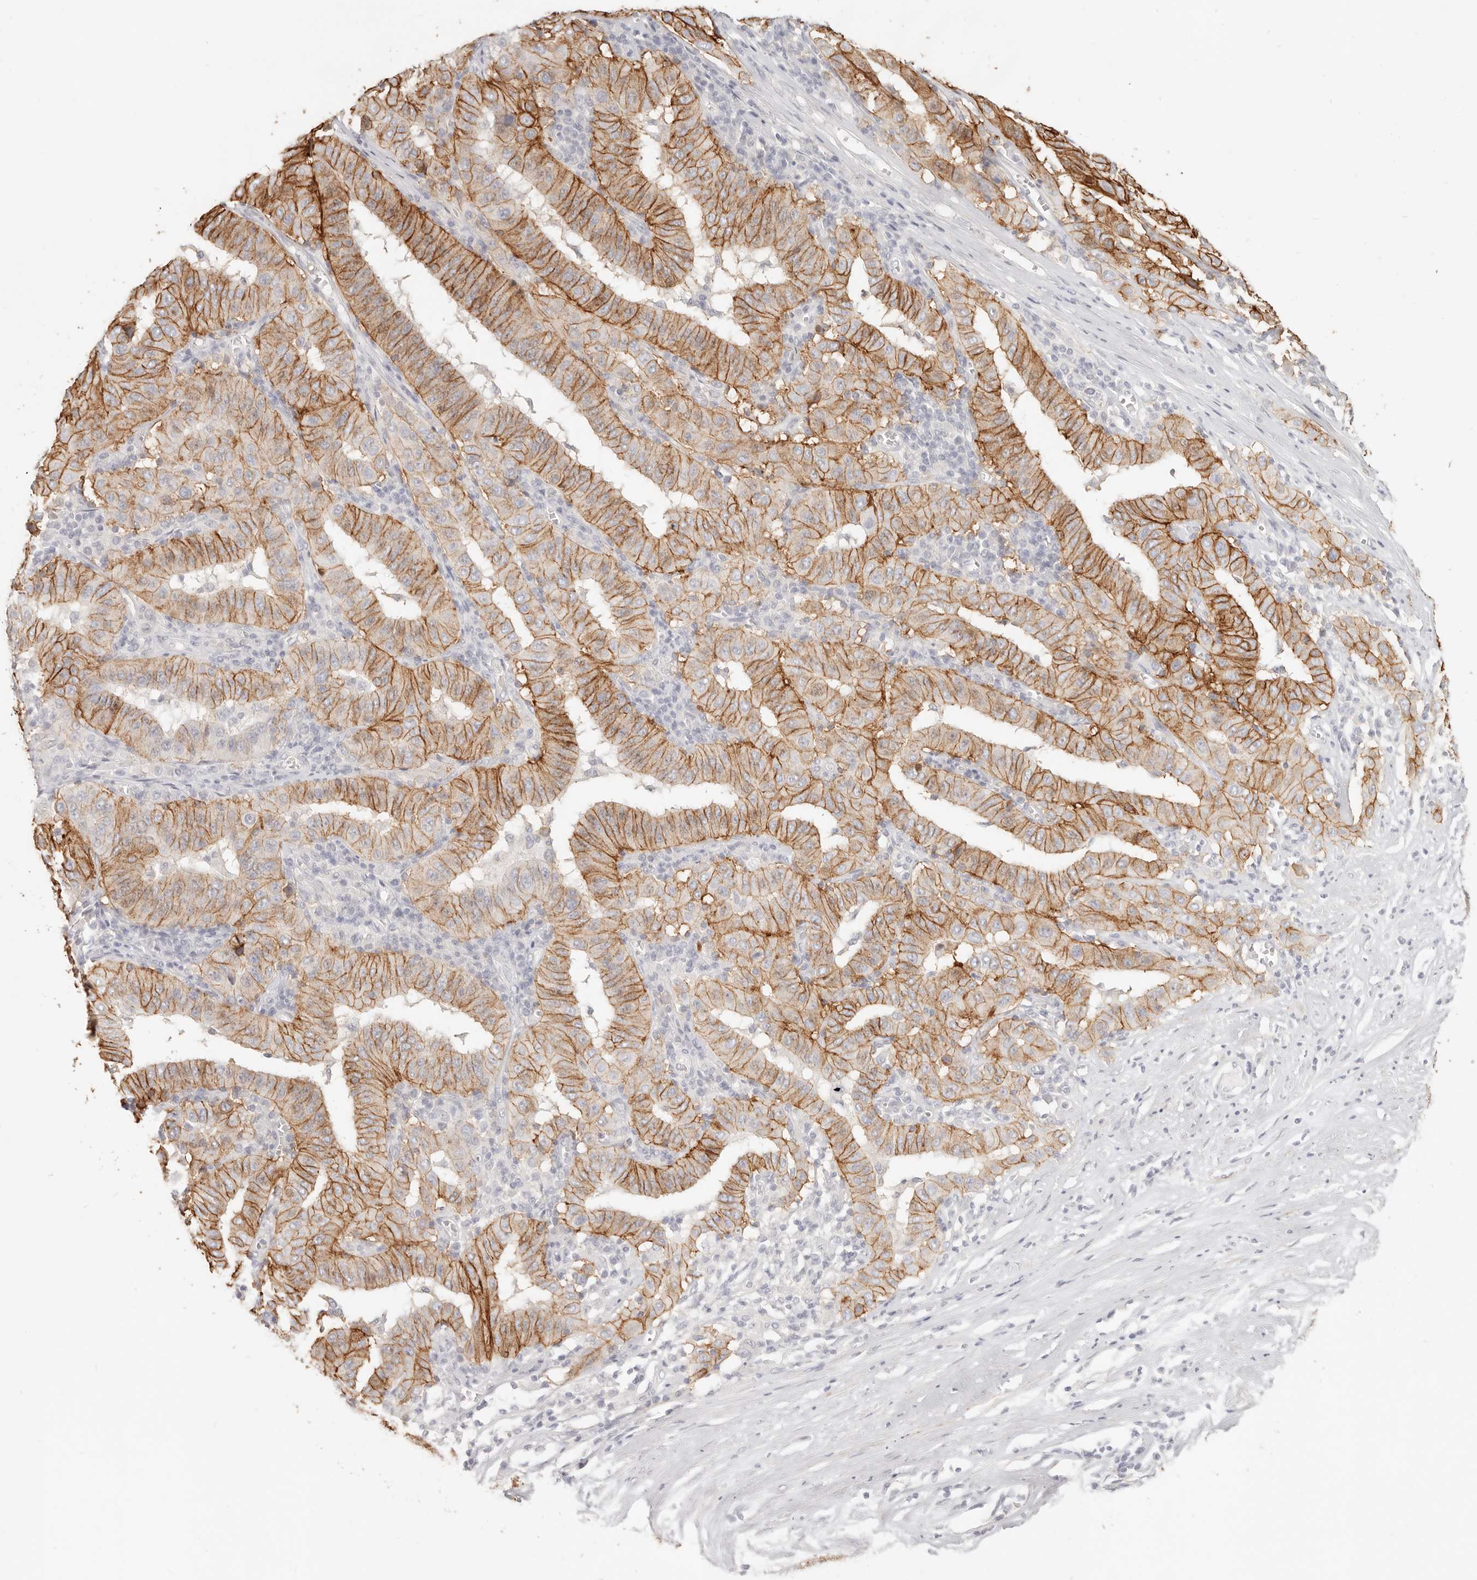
{"staining": {"intensity": "moderate", "quantity": ">75%", "location": "cytoplasmic/membranous"}, "tissue": "pancreatic cancer", "cell_type": "Tumor cells", "image_type": "cancer", "snomed": [{"axis": "morphology", "description": "Adenocarcinoma, NOS"}, {"axis": "topography", "description": "Pancreas"}], "caption": "A medium amount of moderate cytoplasmic/membranous positivity is present in about >75% of tumor cells in adenocarcinoma (pancreatic) tissue.", "gene": "EPCAM", "patient": {"sex": "male", "age": 63}}